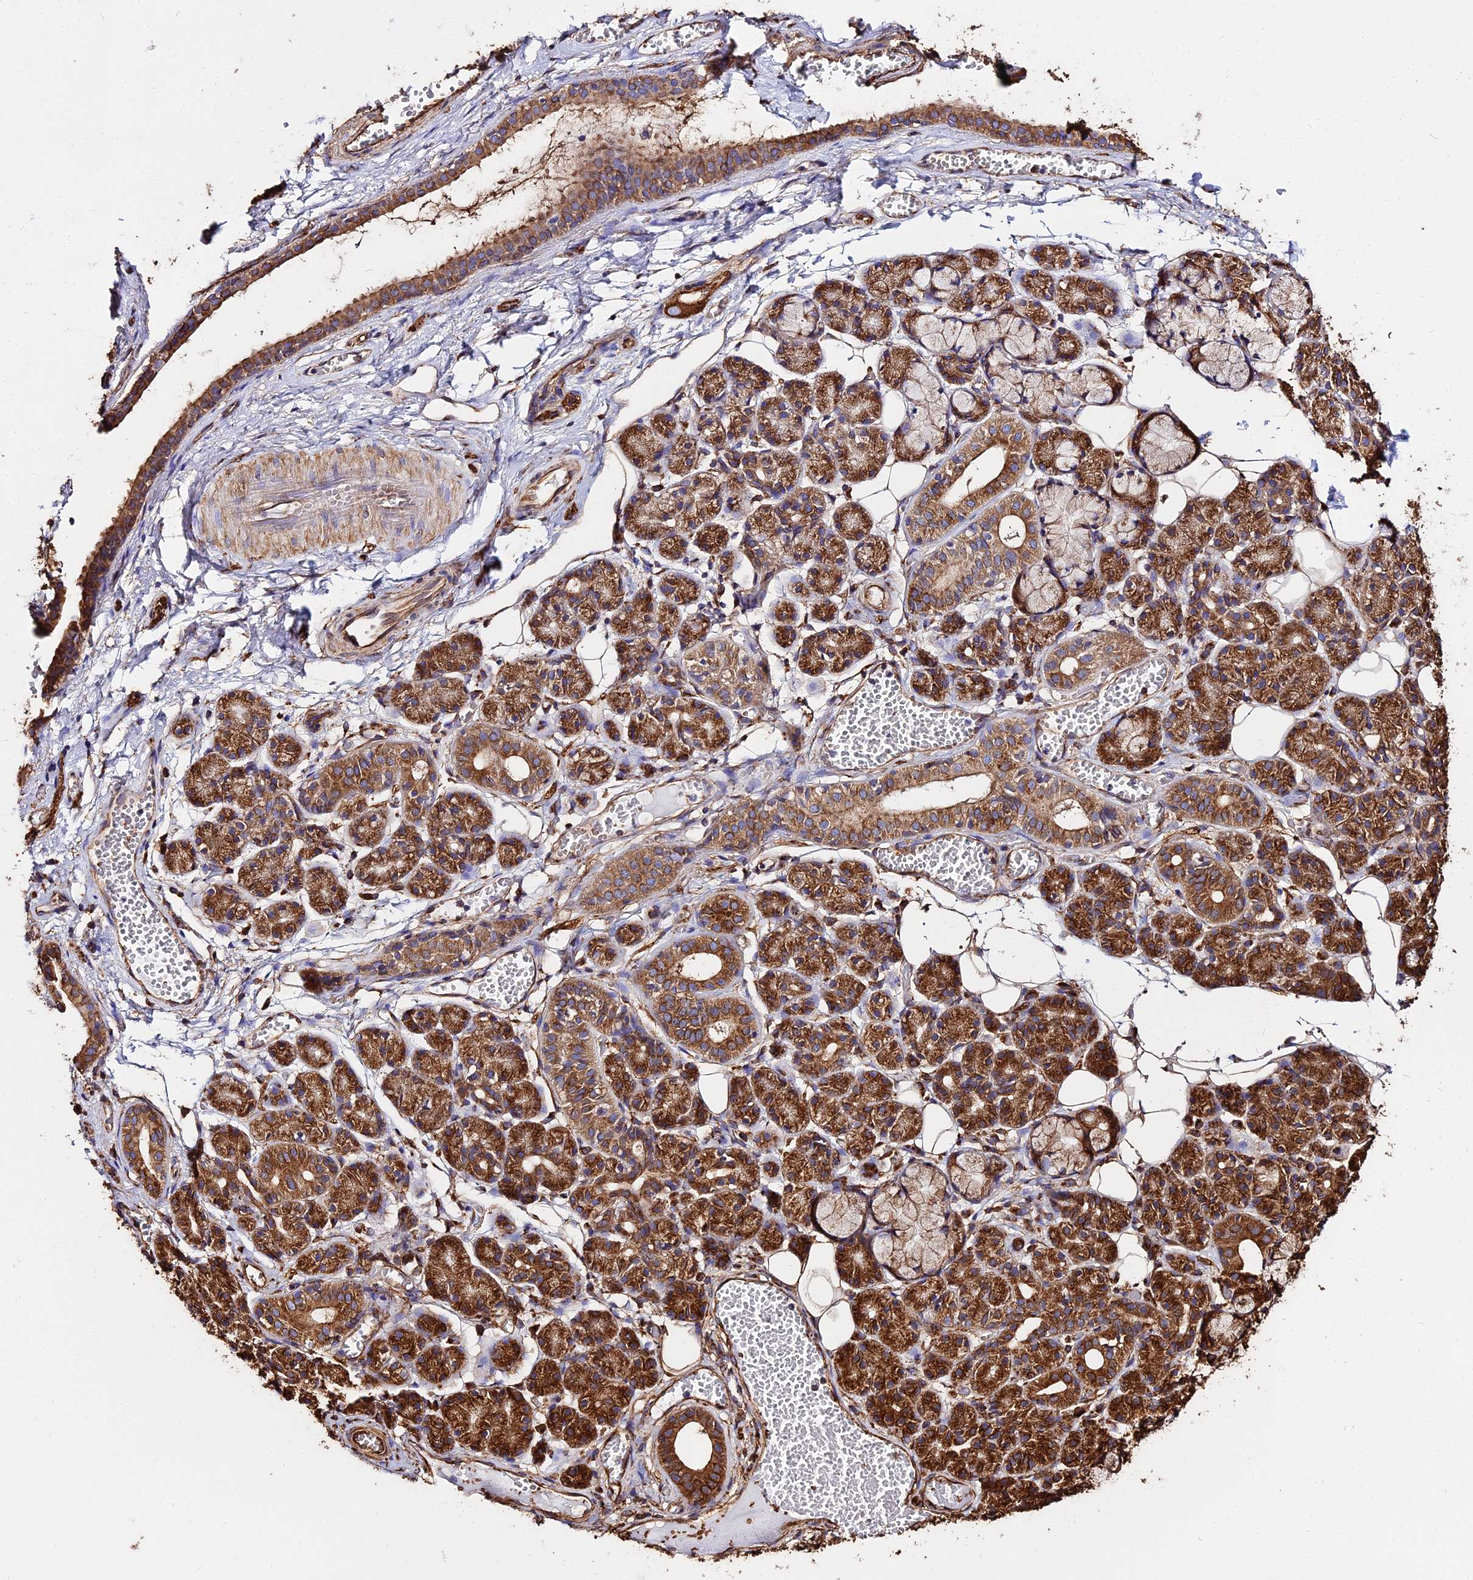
{"staining": {"intensity": "strong", "quantity": ">75%", "location": "cytoplasmic/membranous"}, "tissue": "salivary gland", "cell_type": "Glandular cells", "image_type": "normal", "snomed": [{"axis": "morphology", "description": "Normal tissue, NOS"}, {"axis": "topography", "description": "Salivary gland"}], "caption": "Immunohistochemistry (IHC) of unremarkable salivary gland shows high levels of strong cytoplasmic/membranous expression in about >75% of glandular cells.", "gene": "TUBA1A", "patient": {"sex": "male", "age": 63}}